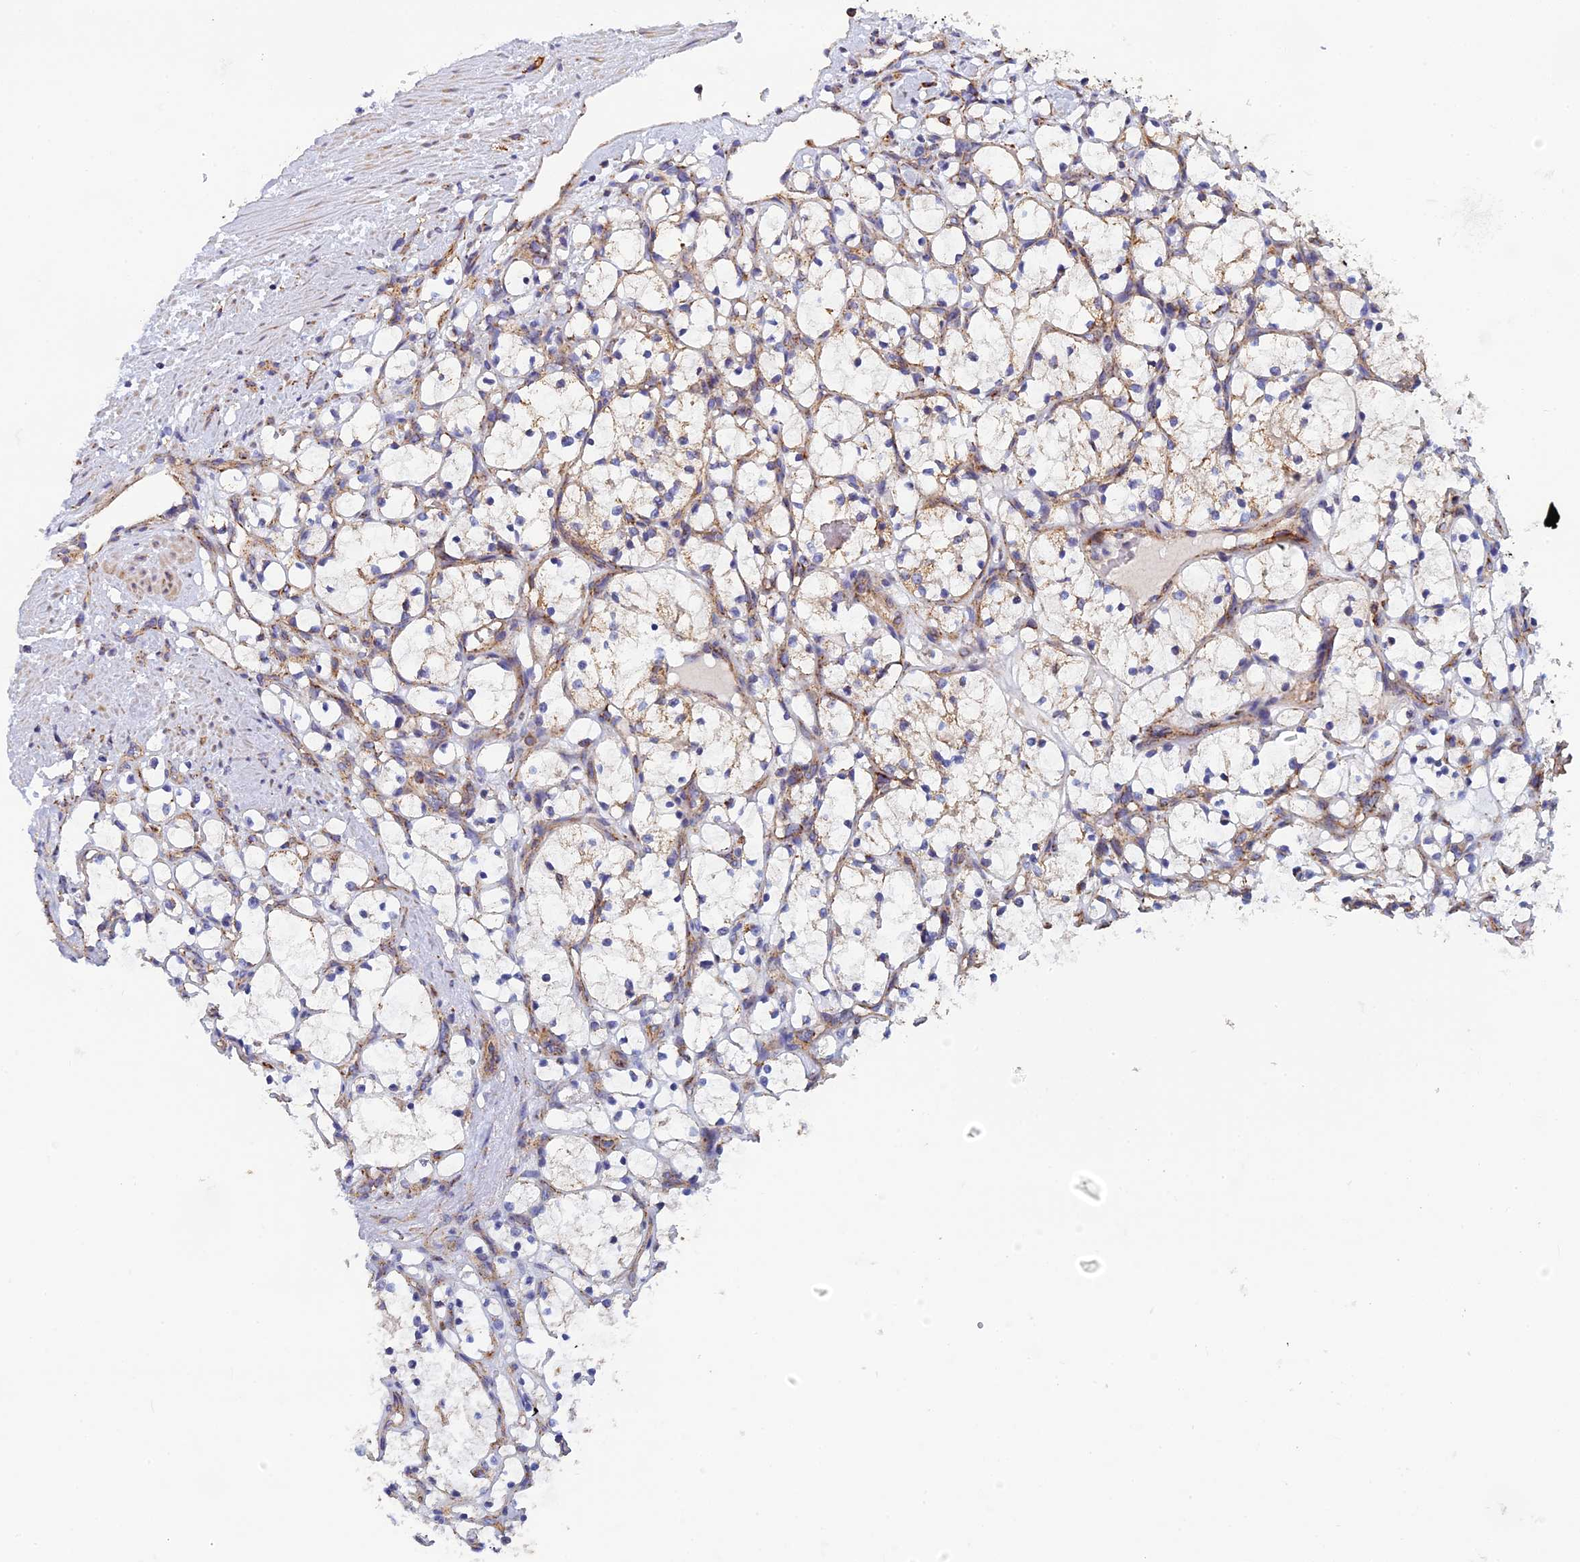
{"staining": {"intensity": "weak", "quantity": "<25%", "location": "cytoplasmic/membranous"}, "tissue": "renal cancer", "cell_type": "Tumor cells", "image_type": "cancer", "snomed": [{"axis": "morphology", "description": "Adenocarcinoma, NOS"}, {"axis": "topography", "description": "Kidney"}], "caption": "The histopathology image shows no staining of tumor cells in renal cancer. (Immunohistochemistry (ihc), brightfield microscopy, high magnification).", "gene": "MRPS9", "patient": {"sex": "female", "age": 69}}